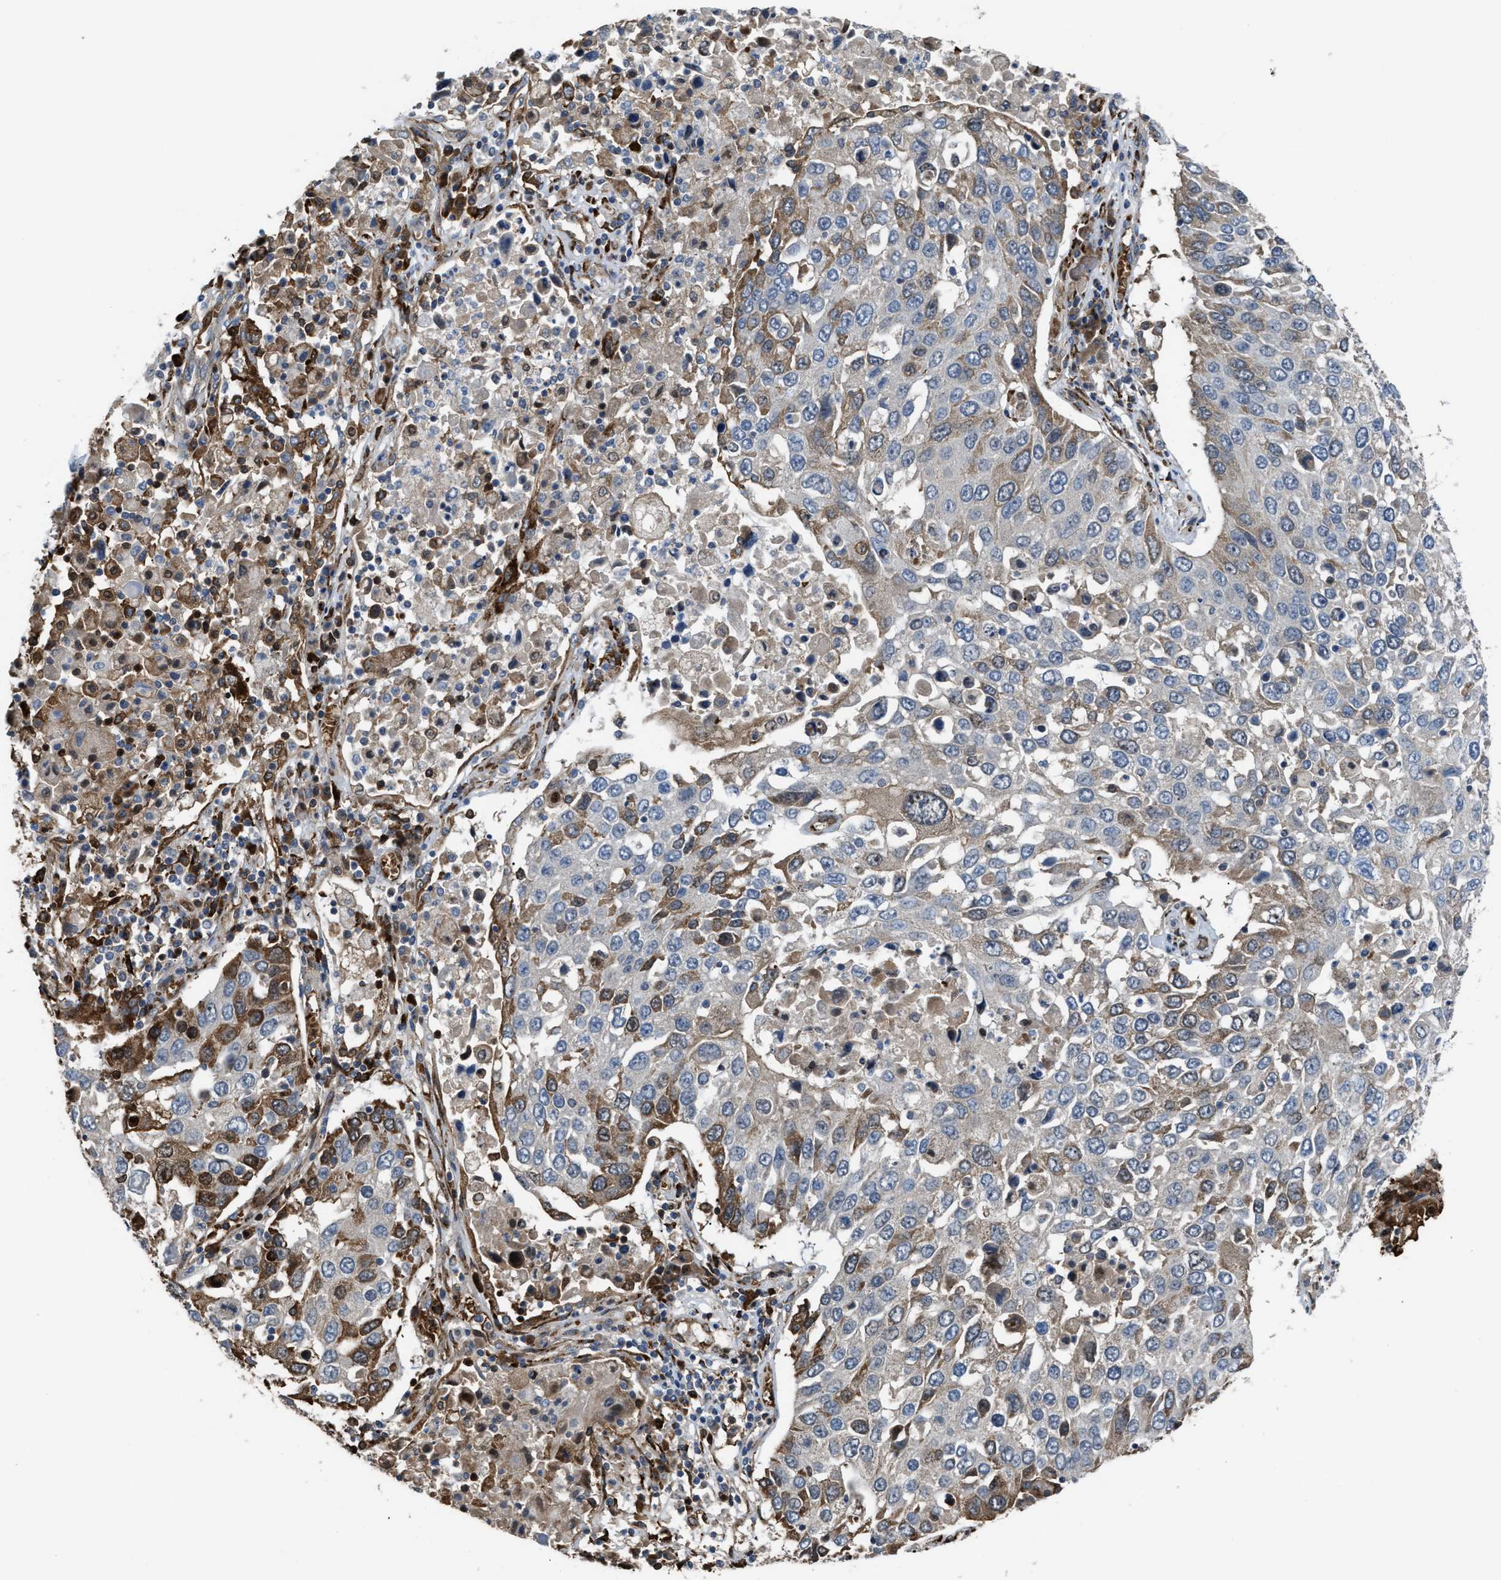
{"staining": {"intensity": "moderate", "quantity": "<25%", "location": "cytoplasmic/membranous"}, "tissue": "lung cancer", "cell_type": "Tumor cells", "image_type": "cancer", "snomed": [{"axis": "morphology", "description": "Squamous cell carcinoma, NOS"}, {"axis": "topography", "description": "Lung"}], "caption": "Protein expression analysis of human lung cancer reveals moderate cytoplasmic/membranous positivity in approximately <25% of tumor cells.", "gene": "SELENOM", "patient": {"sex": "male", "age": 65}}